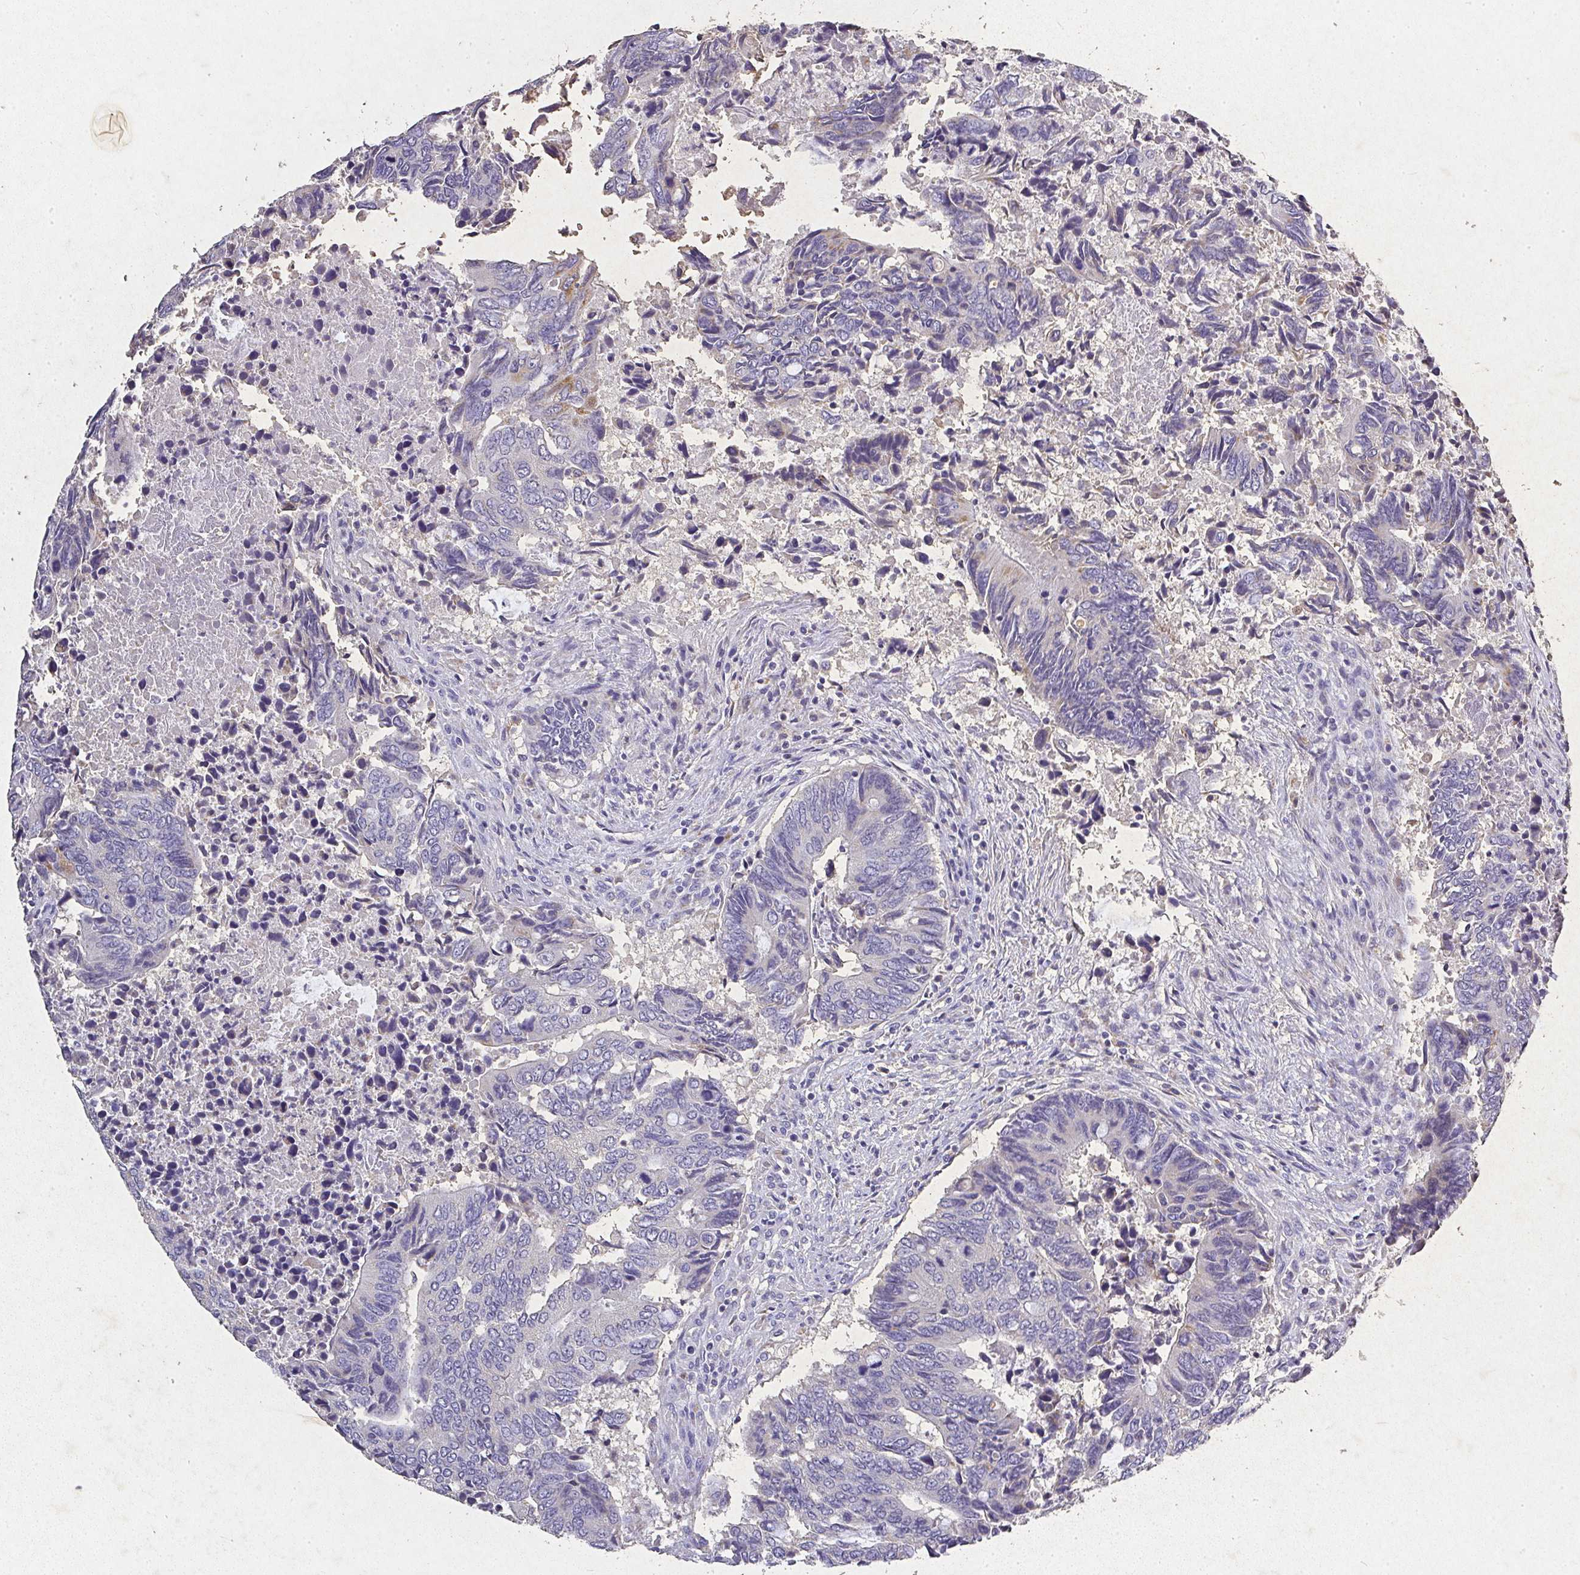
{"staining": {"intensity": "negative", "quantity": "none", "location": "none"}, "tissue": "colorectal cancer", "cell_type": "Tumor cells", "image_type": "cancer", "snomed": [{"axis": "morphology", "description": "Adenocarcinoma, NOS"}, {"axis": "topography", "description": "Colon"}], "caption": "Immunohistochemistry (IHC) photomicrograph of neoplastic tissue: colorectal adenocarcinoma stained with DAB reveals no significant protein expression in tumor cells.", "gene": "RPS2", "patient": {"sex": "male", "age": 87}}